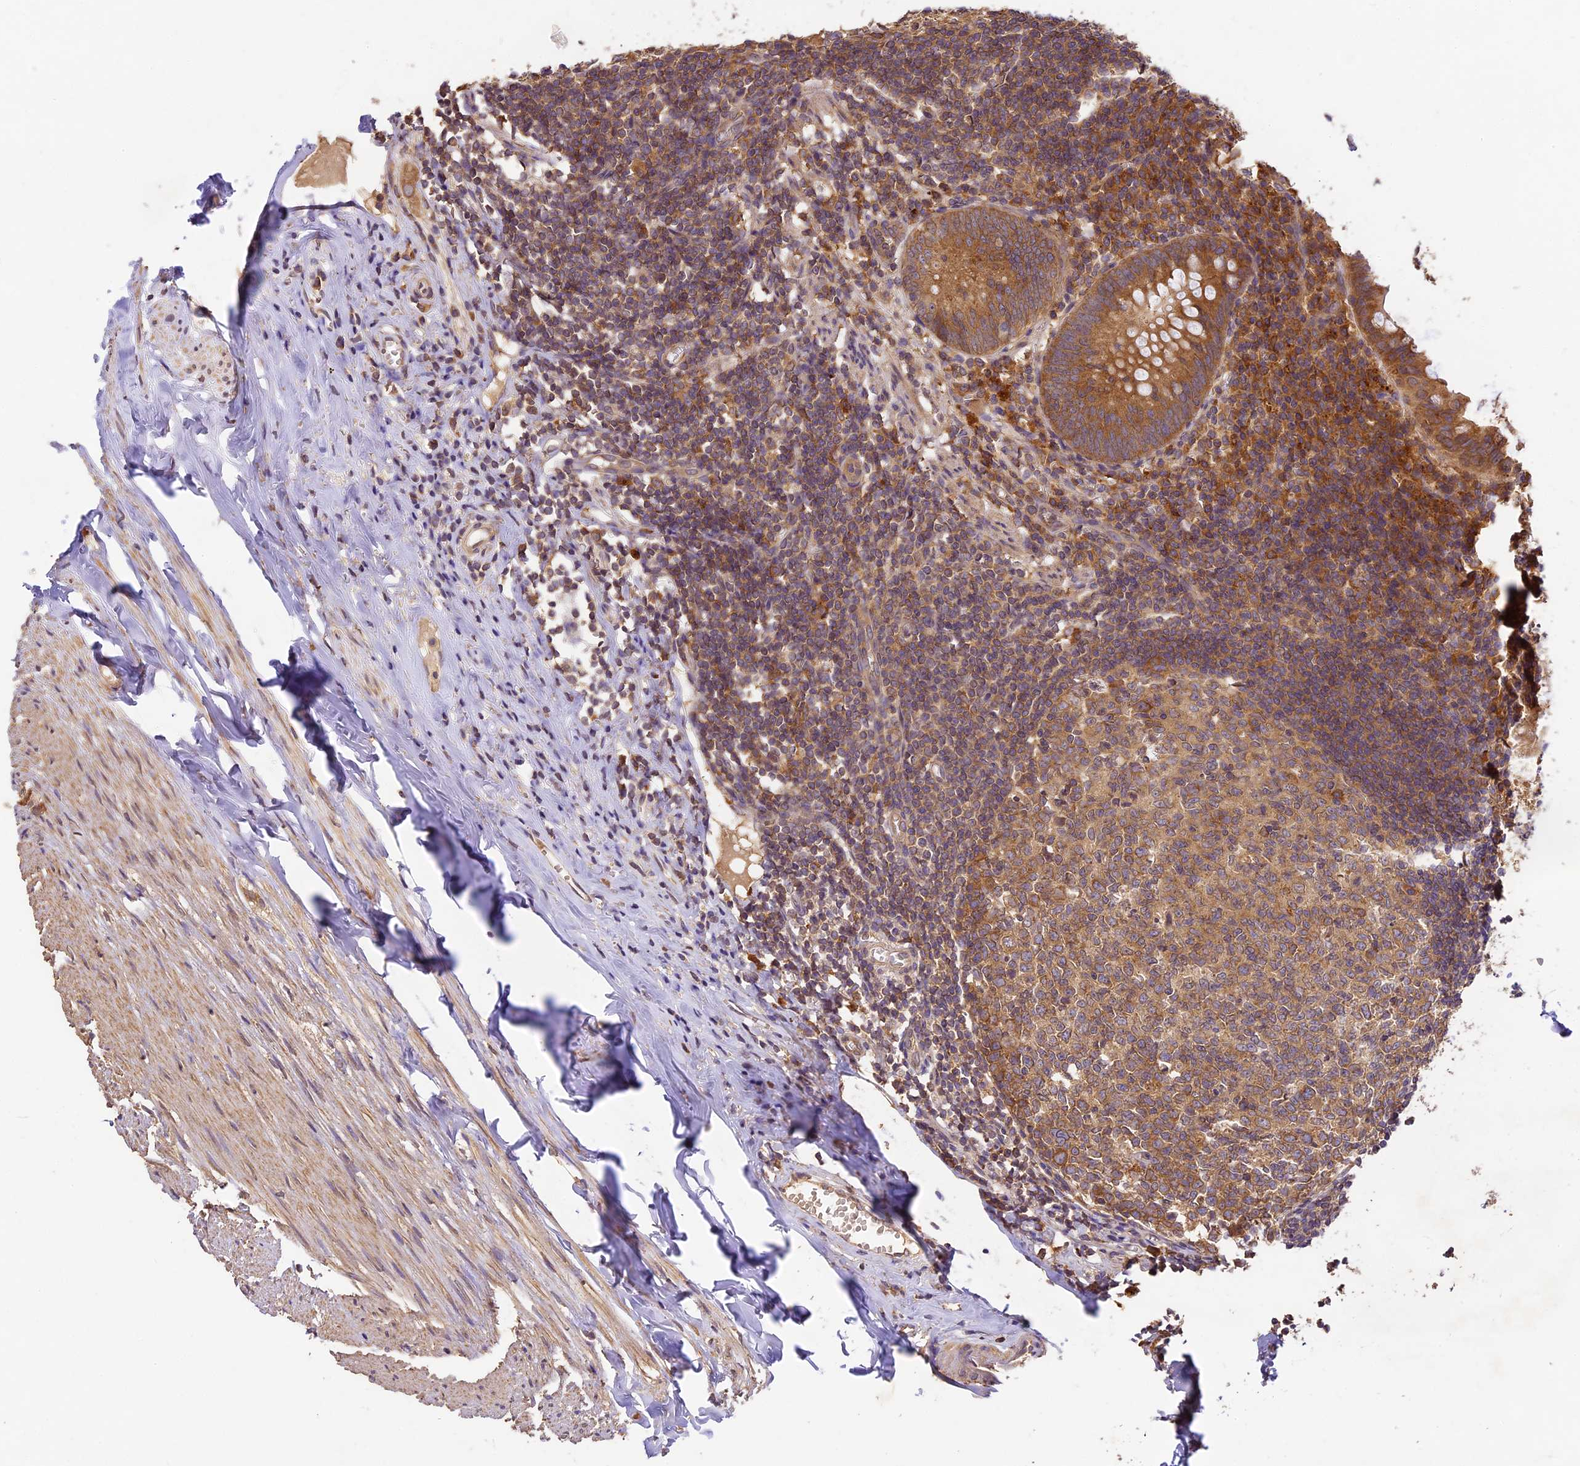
{"staining": {"intensity": "moderate", "quantity": ">75%", "location": "cytoplasmic/membranous"}, "tissue": "appendix", "cell_type": "Glandular cells", "image_type": "normal", "snomed": [{"axis": "morphology", "description": "Normal tissue, NOS"}, {"axis": "topography", "description": "Appendix"}], "caption": "A high-resolution micrograph shows immunohistochemistry (IHC) staining of benign appendix, which exhibits moderate cytoplasmic/membranous staining in about >75% of glandular cells.", "gene": "BRAP", "patient": {"sex": "female", "age": 51}}